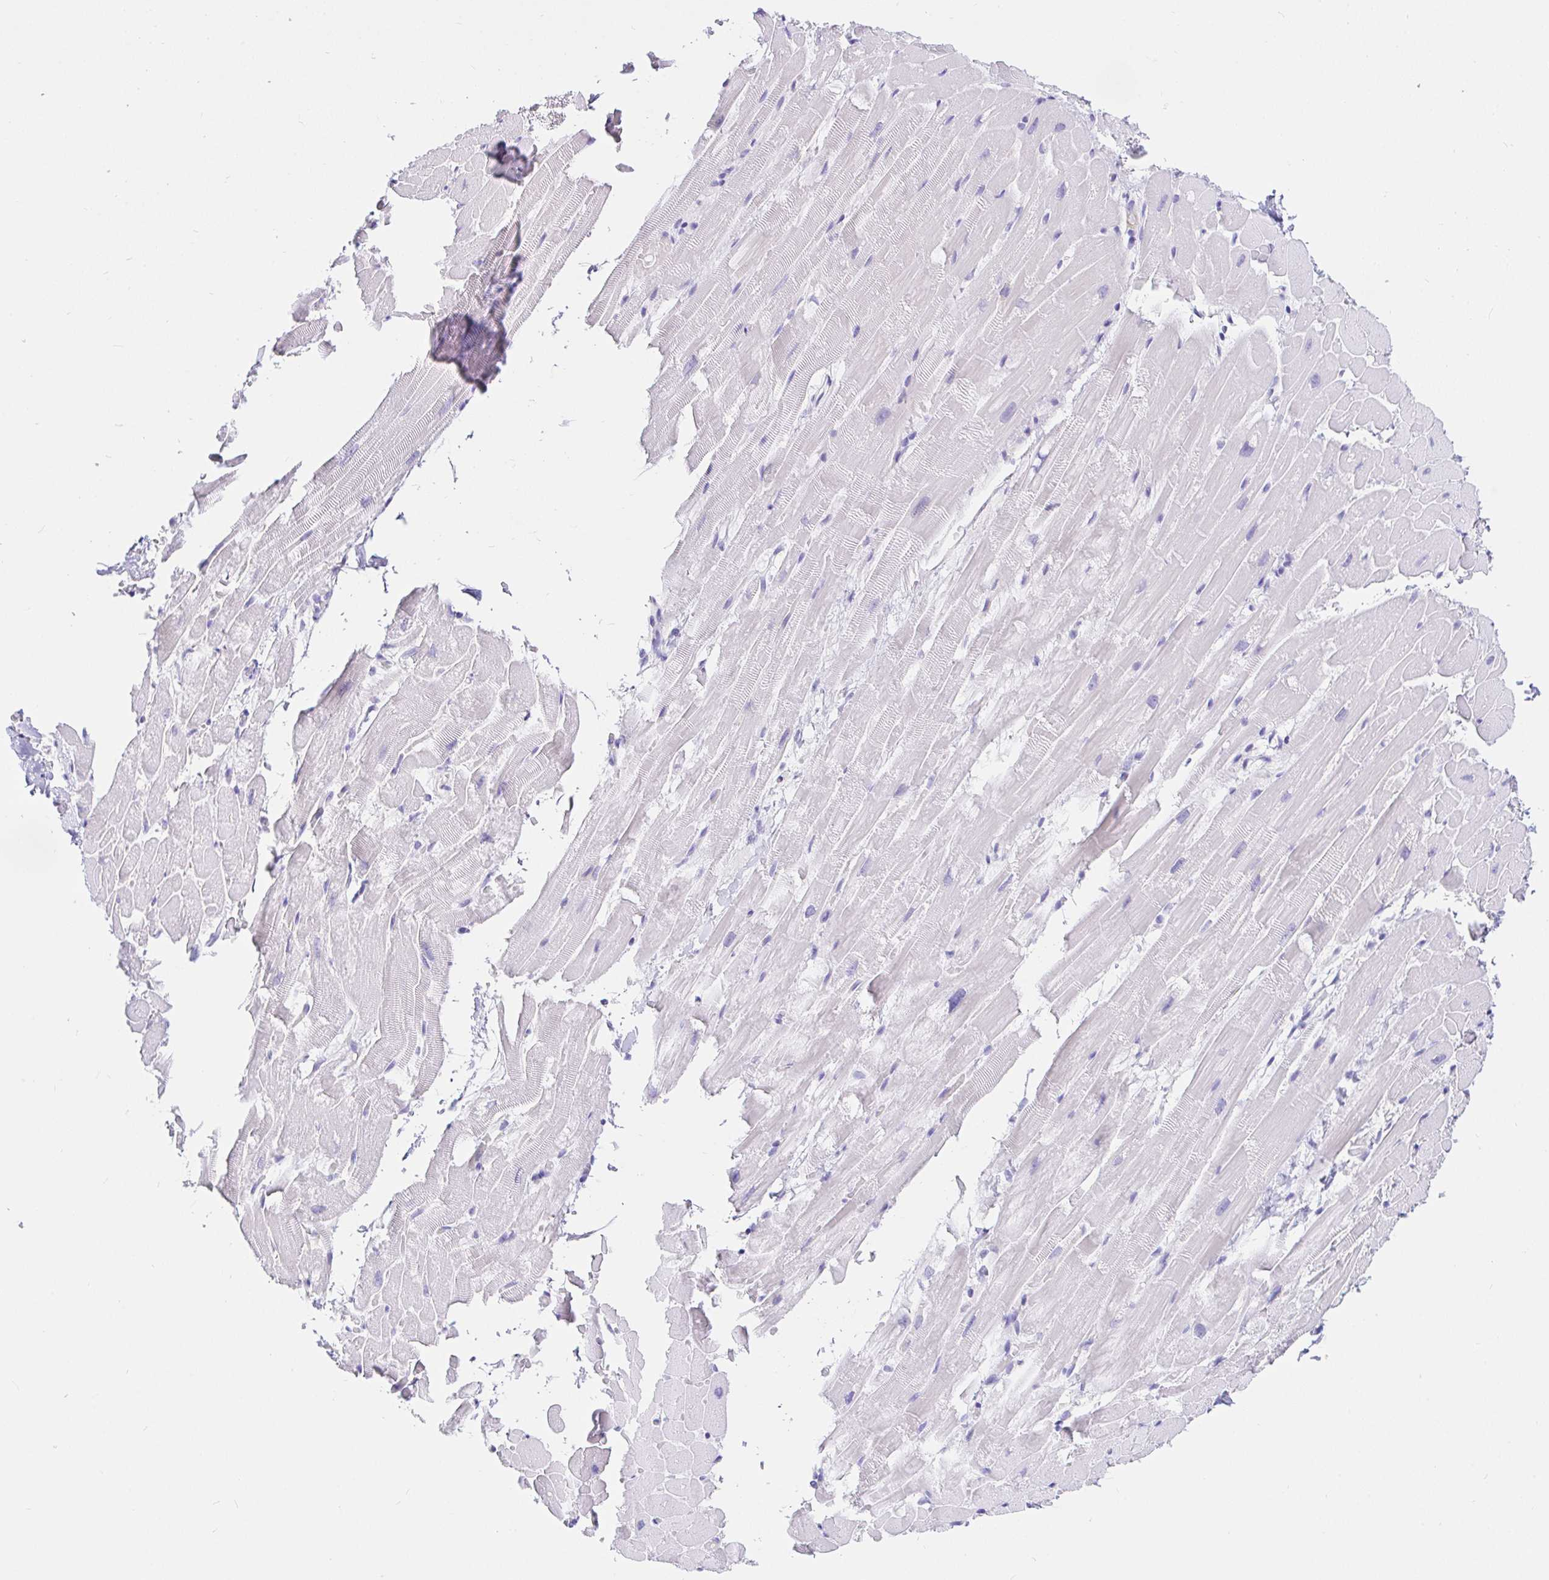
{"staining": {"intensity": "negative", "quantity": "none", "location": "none"}, "tissue": "heart muscle", "cell_type": "Cardiomyocytes", "image_type": "normal", "snomed": [{"axis": "morphology", "description": "Normal tissue, NOS"}, {"axis": "topography", "description": "Heart"}], "caption": "IHC of normal human heart muscle shows no staining in cardiomyocytes.", "gene": "CCDC62", "patient": {"sex": "male", "age": 37}}